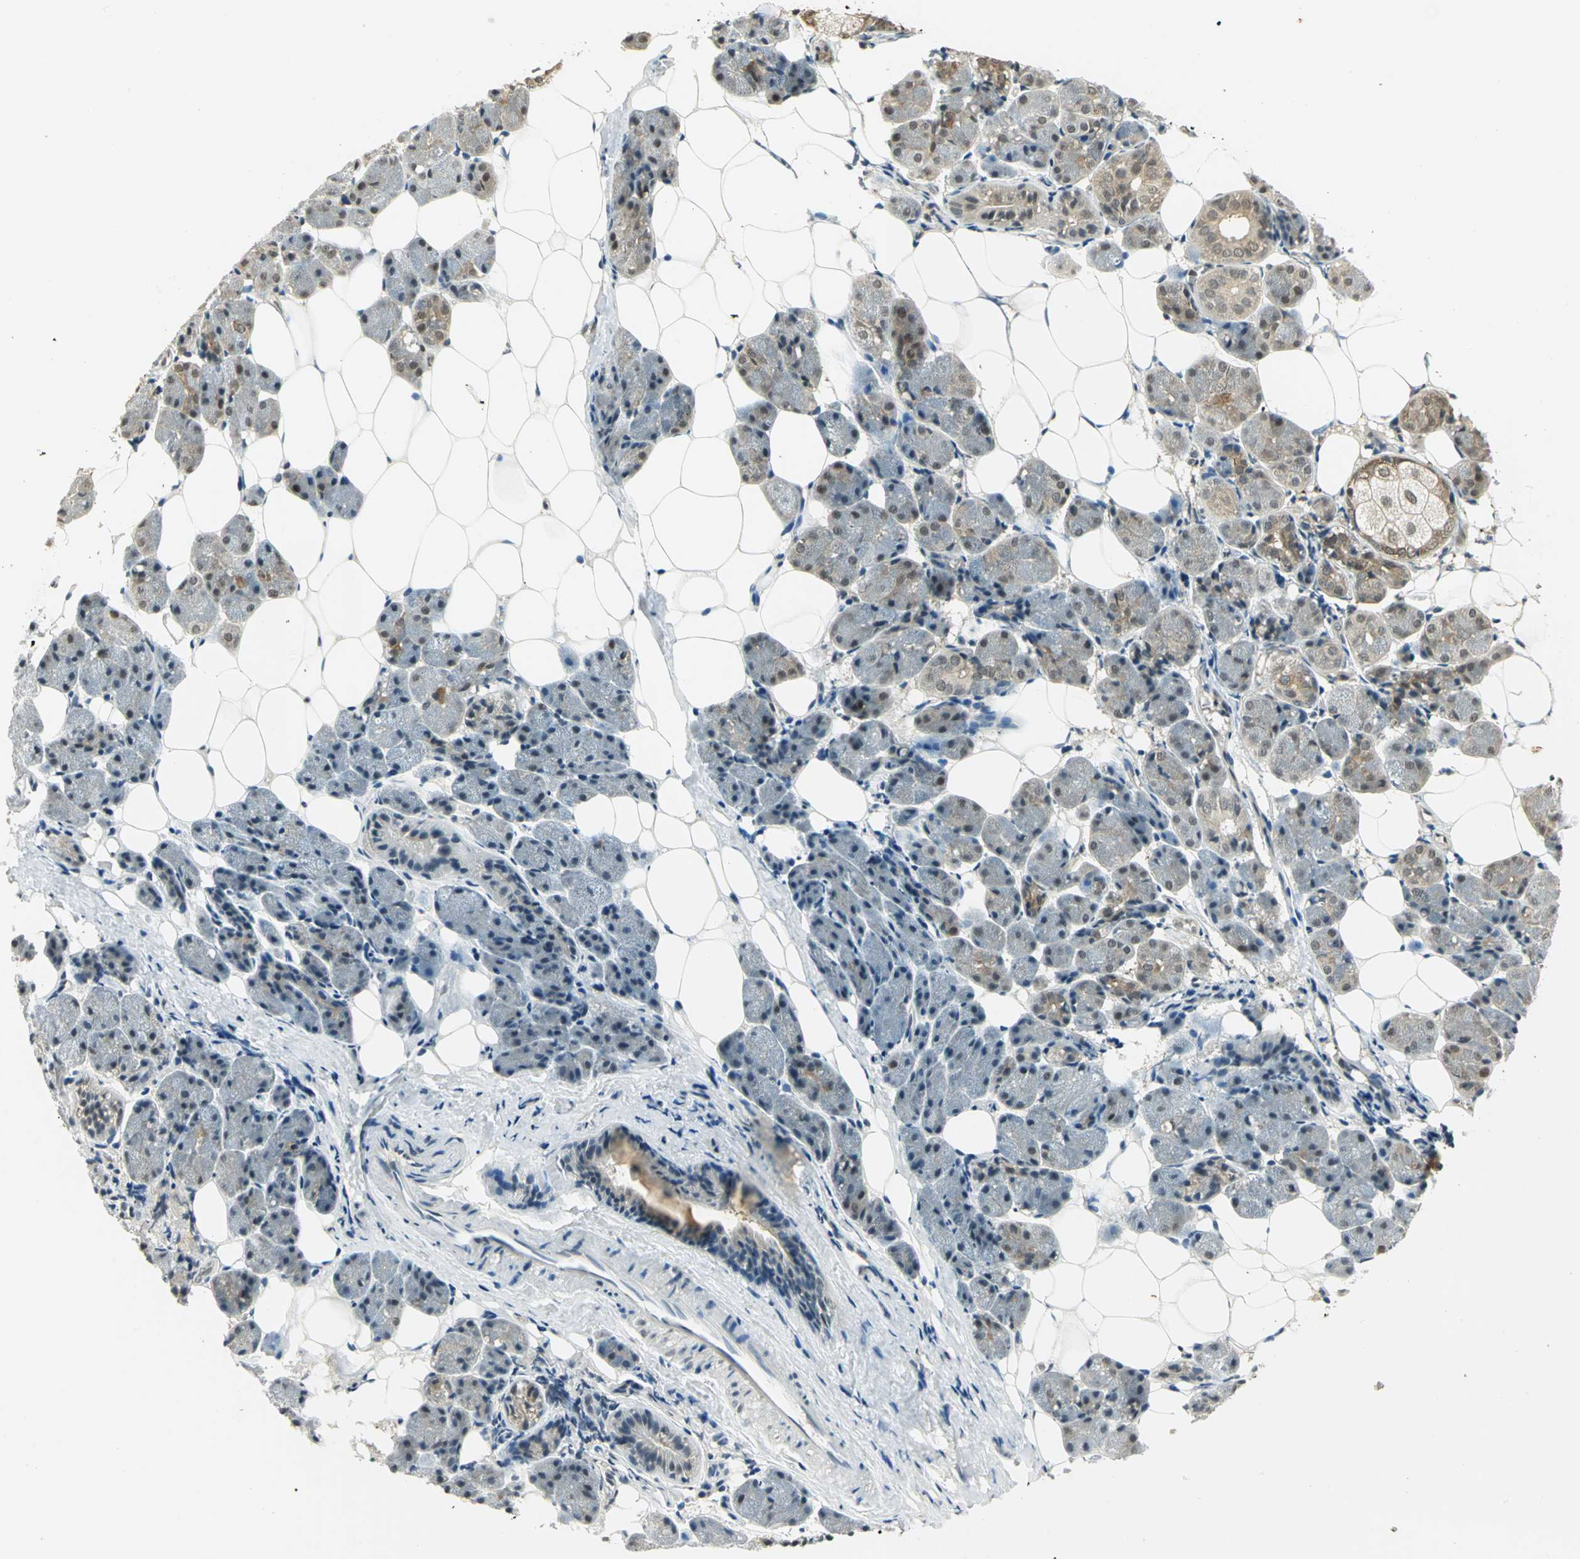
{"staining": {"intensity": "moderate", "quantity": "25%-75%", "location": "cytoplasmic/membranous,nuclear"}, "tissue": "salivary gland", "cell_type": "Glandular cells", "image_type": "normal", "snomed": [{"axis": "morphology", "description": "Normal tissue, NOS"}, {"axis": "morphology", "description": "Adenoma, NOS"}, {"axis": "topography", "description": "Salivary gland"}], "caption": "The immunohistochemical stain highlights moderate cytoplasmic/membranous,nuclear positivity in glandular cells of normal salivary gland. The staining was performed using DAB to visualize the protein expression in brown, while the nuclei were stained in blue with hematoxylin (Magnification: 20x).", "gene": "CDC34", "patient": {"sex": "female", "age": 32}}